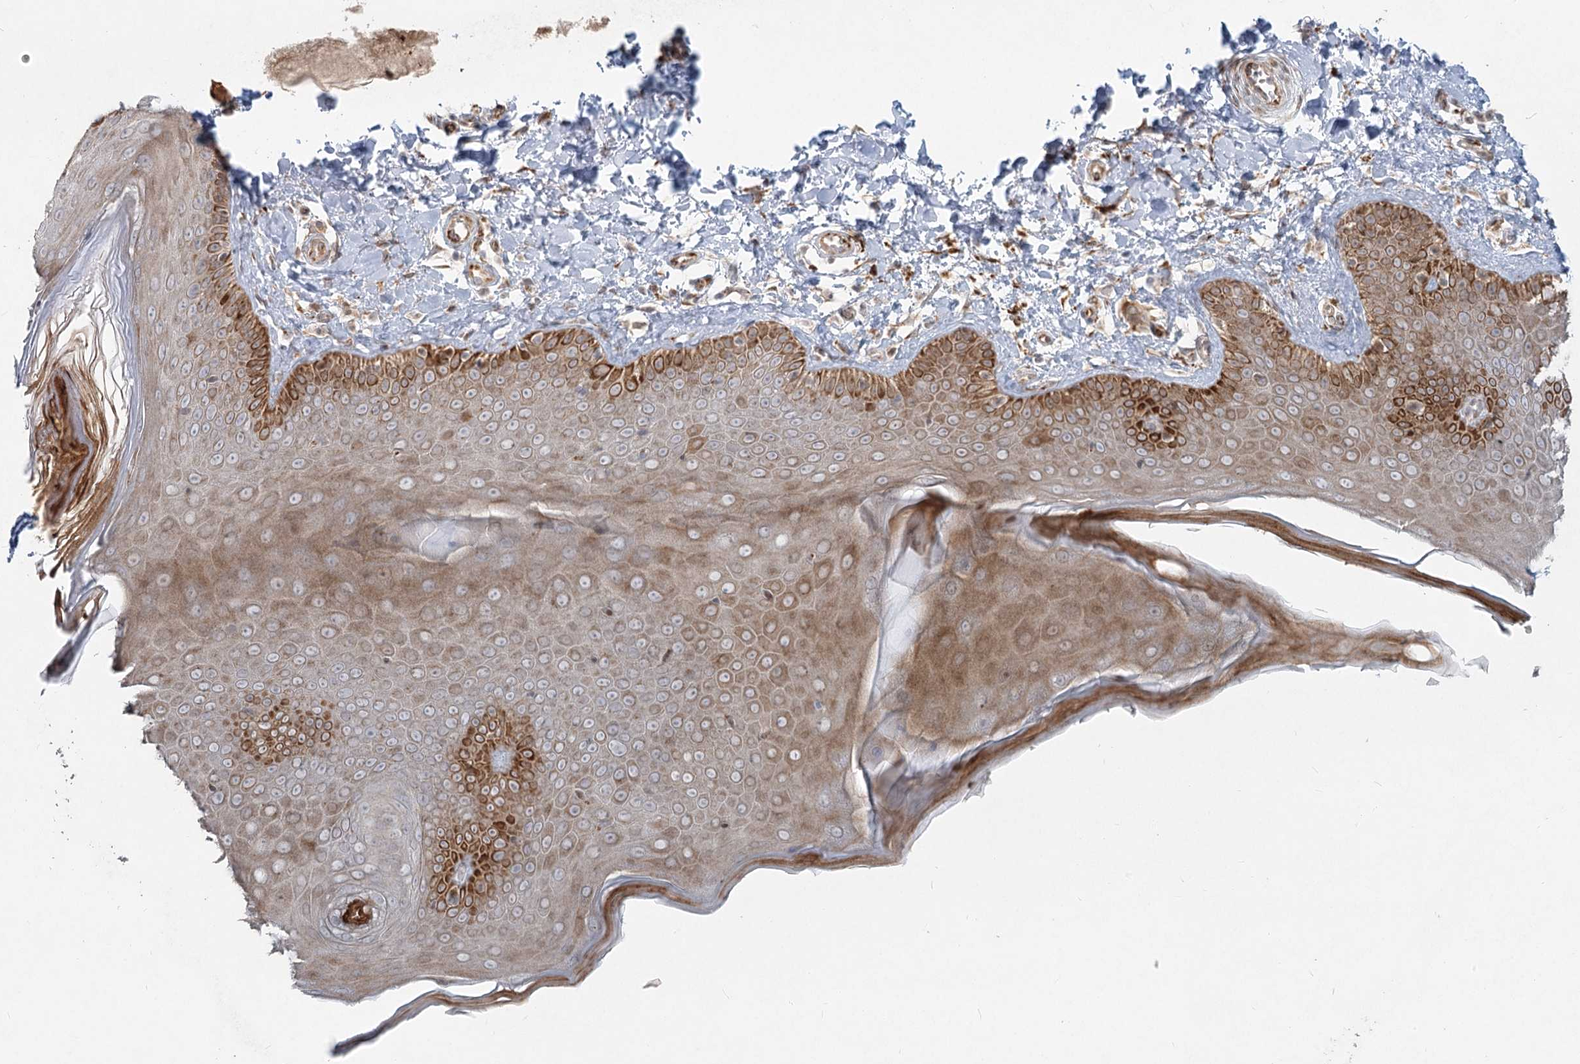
{"staining": {"intensity": "moderate", "quantity": ">75%", "location": "cytoplasmic/membranous"}, "tissue": "skin", "cell_type": "Fibroblasts", "image_type": "normal", "snomed": [{"axis": "morphology", "description": "Normal tissue, NOS"}, {"axis": "topography", "description": "Skin"}], "caption": "A brown stain labels moderate cytoplasmic/membranous expression of a protein in fibroblasts of normal skin.", "gene": "LRP2BP", "patient": {"sex": "male", "age": 52}}